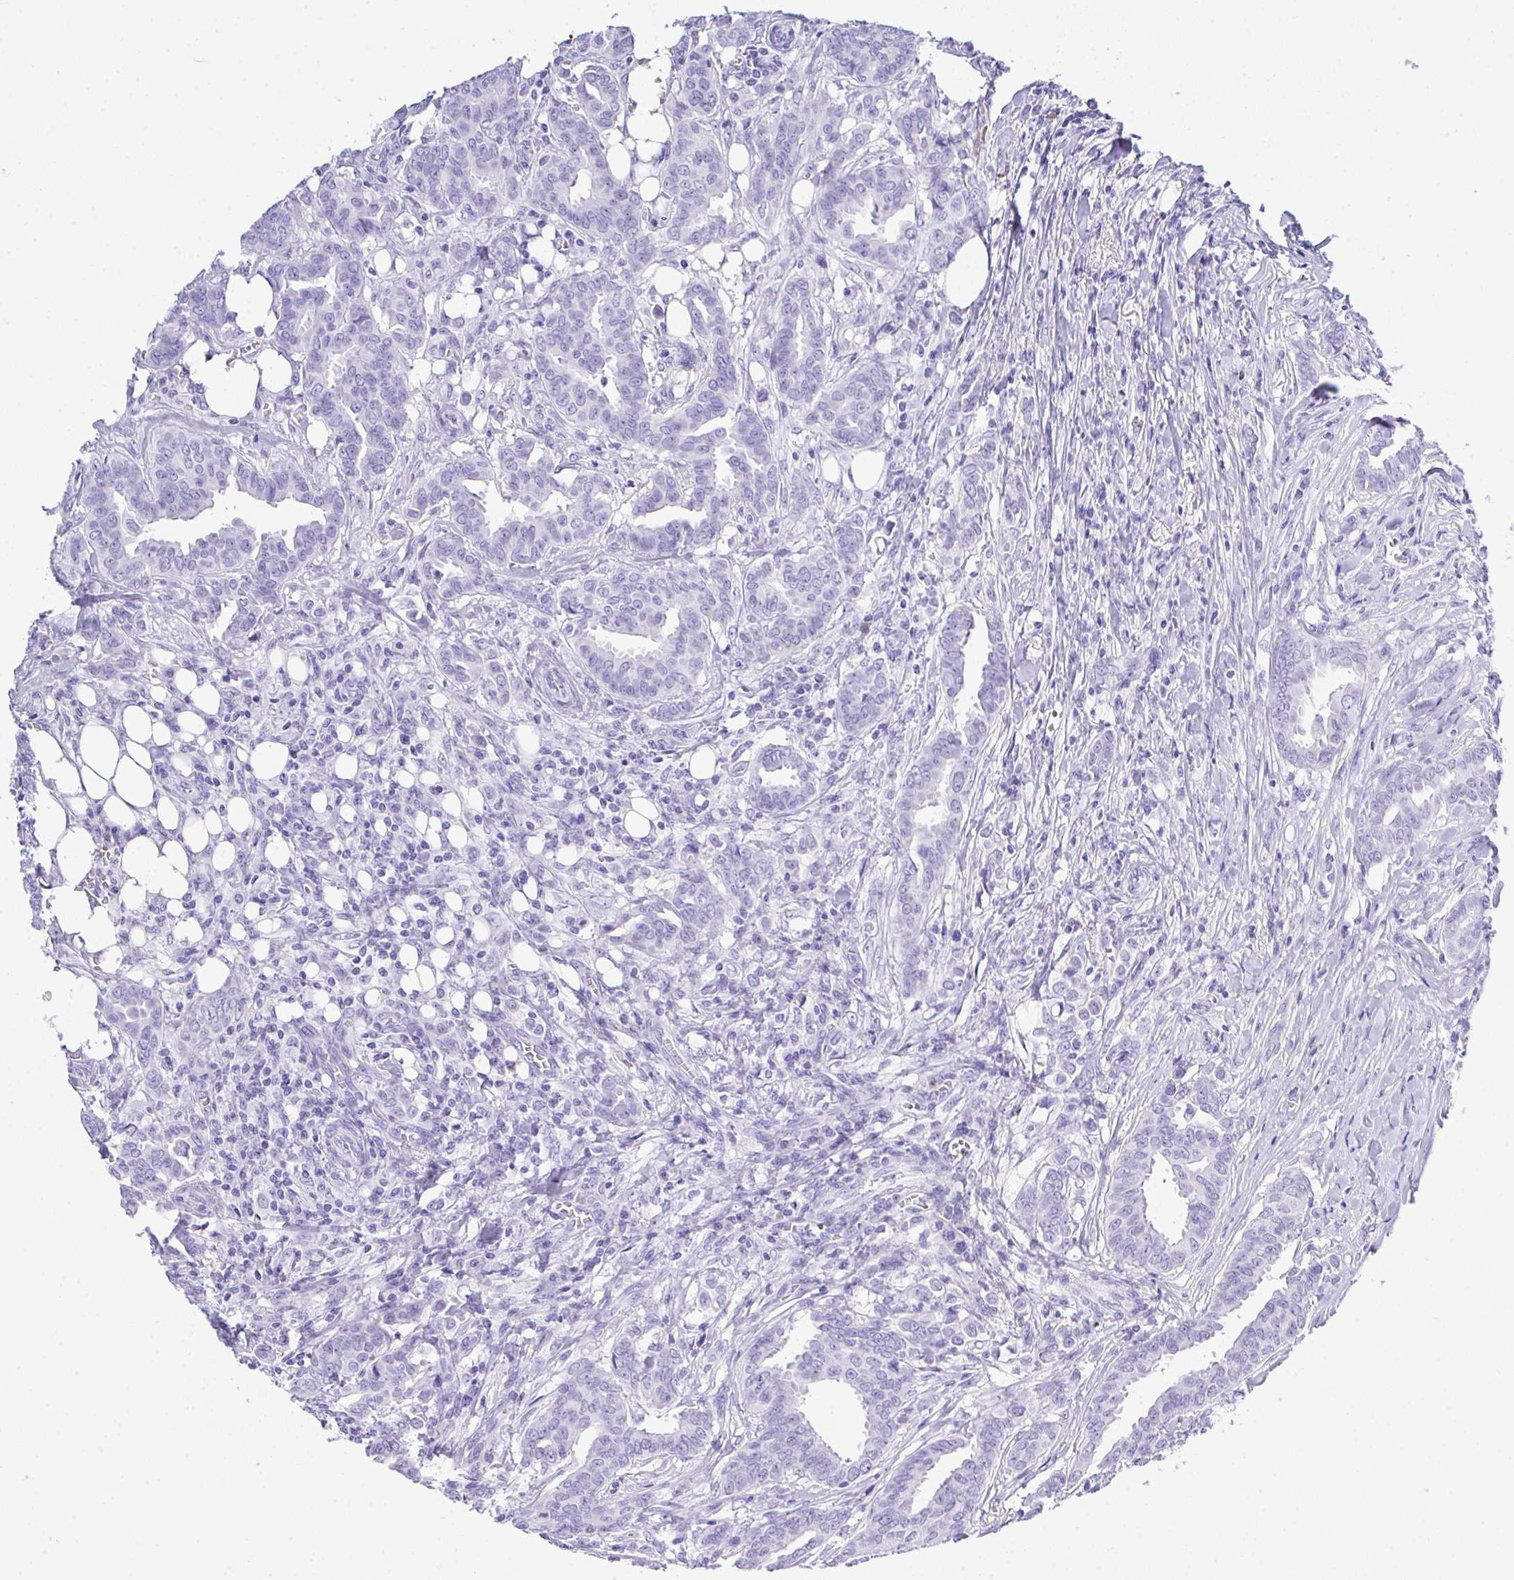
{"staining": {"intensity": "negative", "quantity": "none", "location": "none"}, "tissue": "breast cancer", "cell_type": "Tumor cells", "image_type": "cancer", "snomed": [{"axis": "morphology", "description": "Duct carcinoma"}, {"axis": "topography", "description": "Breast"}], "caption": "Tumor cells show no significant positivity in breast intraductal carcinoma.", "gene": "AKR1D1", "patient": {"sex": "female", "age": 45}}